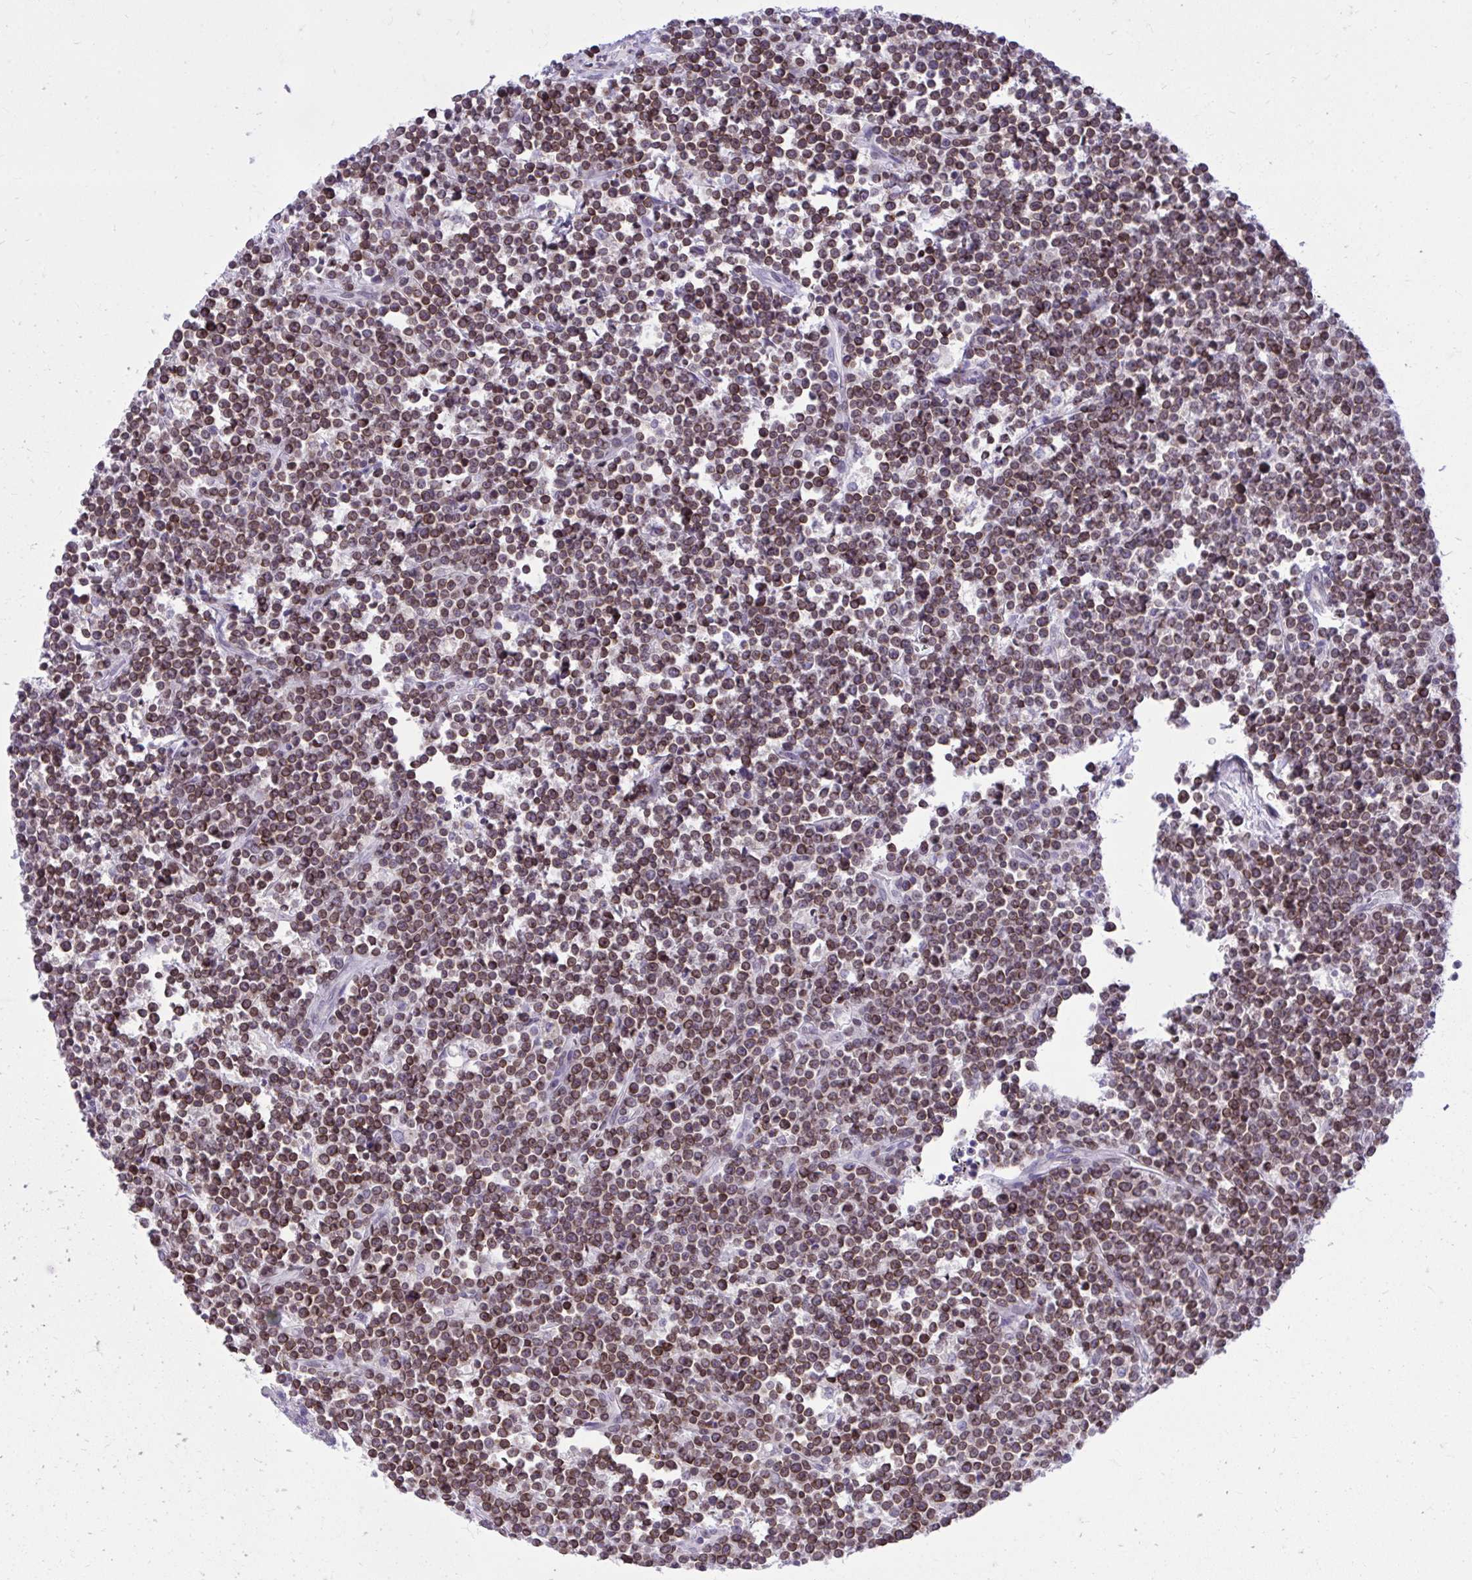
{"staining": {"intensity": "moderate", "quantity": ">75%", "location": "cytoplasmic/membranous,nuclear"}, "tissue": "lymphoma", "cell_type": "Tumor cells", "image_type": "cancer", "snomed": [{"axis": "morphology", "description": "Malignant lymphoma, non-Hodgkin's type, High grade"}, {"axis": "topography", "description": "Ovary"}], "caption": "Brown immunohistochemical staining in lymphoma demonstrates moderate cytoplasmic/membranous and nuclear positivity in approximately >75% of tumor cells.", "gene": "RPS6KA2", "patient": {"sex": "female", "age": 56}}